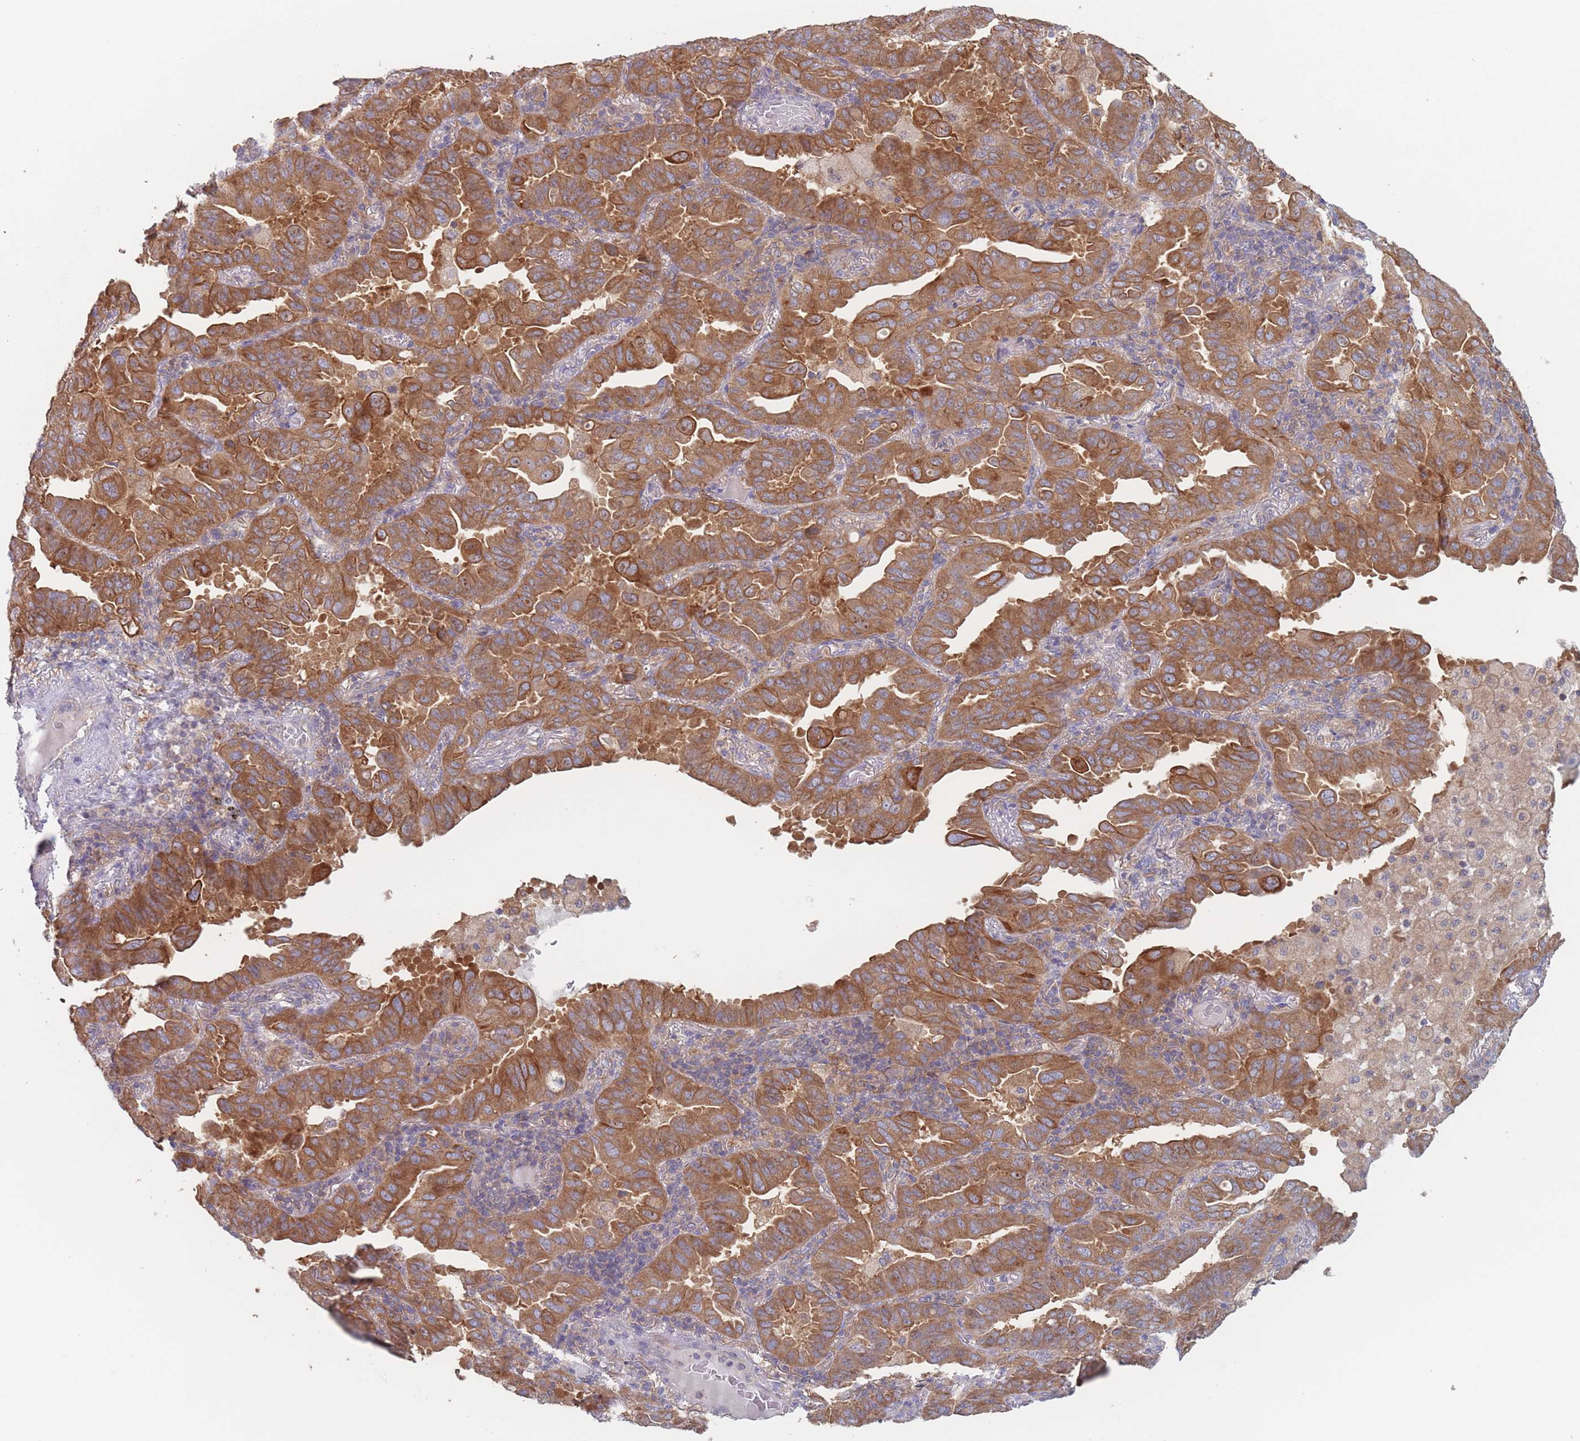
{"staining": {"intensity": "strong", "quantity": ">75%", "location": "cytoplasmic/membranous"}, "tissue": "lung cancer", "cell_type": "Tumor cells", "image_type": "cancer", "snomed": [{"axis": "morphology", "description": "Adenocarcinoma, NOS"}, {"axis": "topography", "description": "Lung"}], "caption": "Protein staining demonstrates strong cytoplasmic/membranous staining in about >75% of tumor cells in lung cancer. (DAB IHC, brown staining for protein, blue staining for nuclei).", "gene": "EFCC1", "patient": {"sex": "male", "age": 64}}